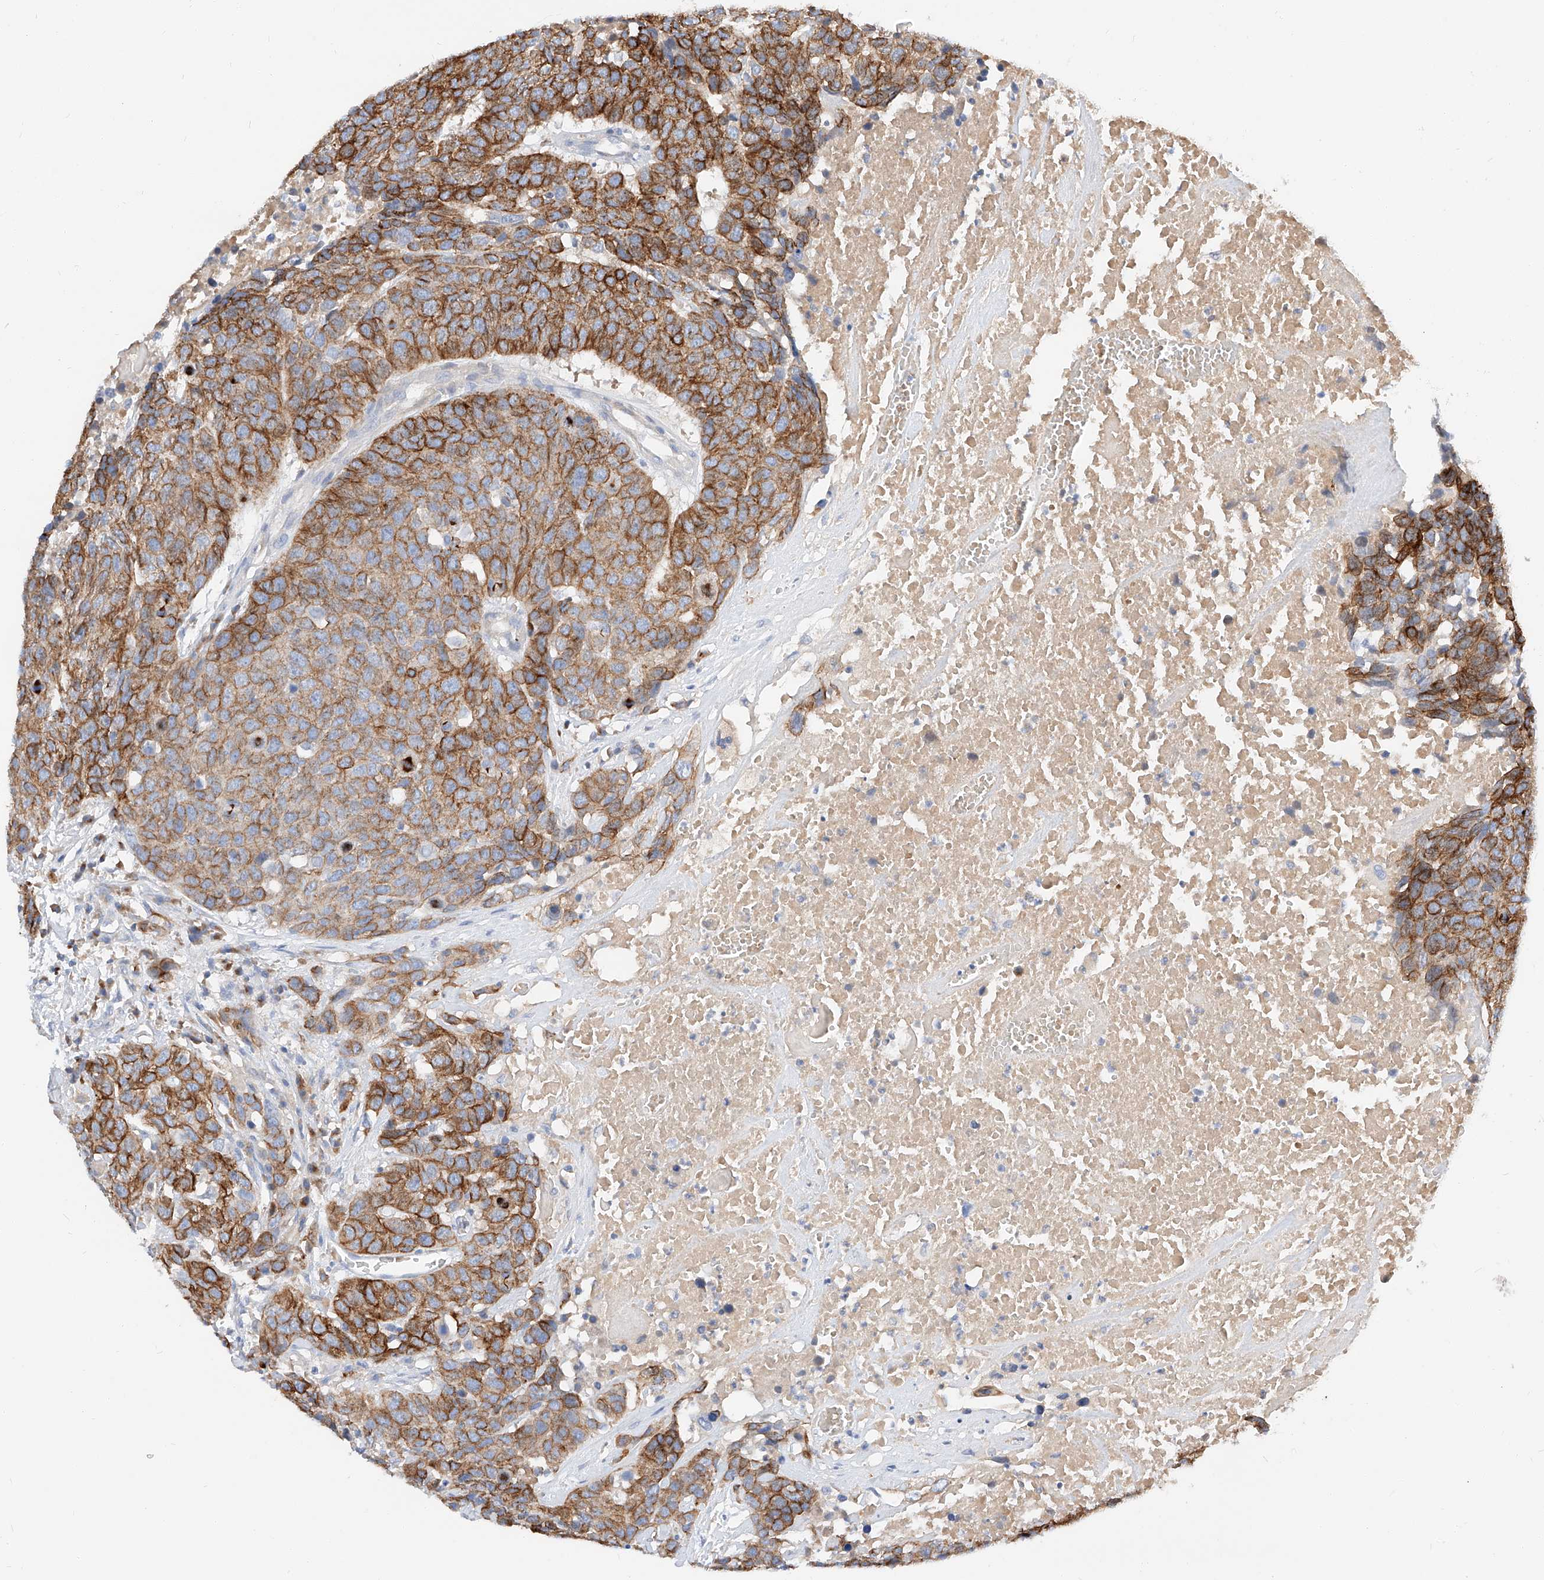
{"staining": {"intensity": "moderate", "quantity": ">75%", "location": "cytoplasmic/membranous"}, "tissue": "head and neck cancer", "cell_type": "Tumor cells", "image_type": "cancer", "snomed": [{"axis": "morphology", "description": "Squamous cell carcinoma, NOS"}, {"axis": "topography", "description": "Head-Neck"}], "caption": "Immunohistochemical staining of human head and neck cancer displays medium levels of moderate cytoplasmic/membranous expression in about >75% of tumor cells. (Brightfield microscopy of DAB IHC at high magnification).", "gene": "MAP7", "patient": {"sex": "male", "age": 66}}